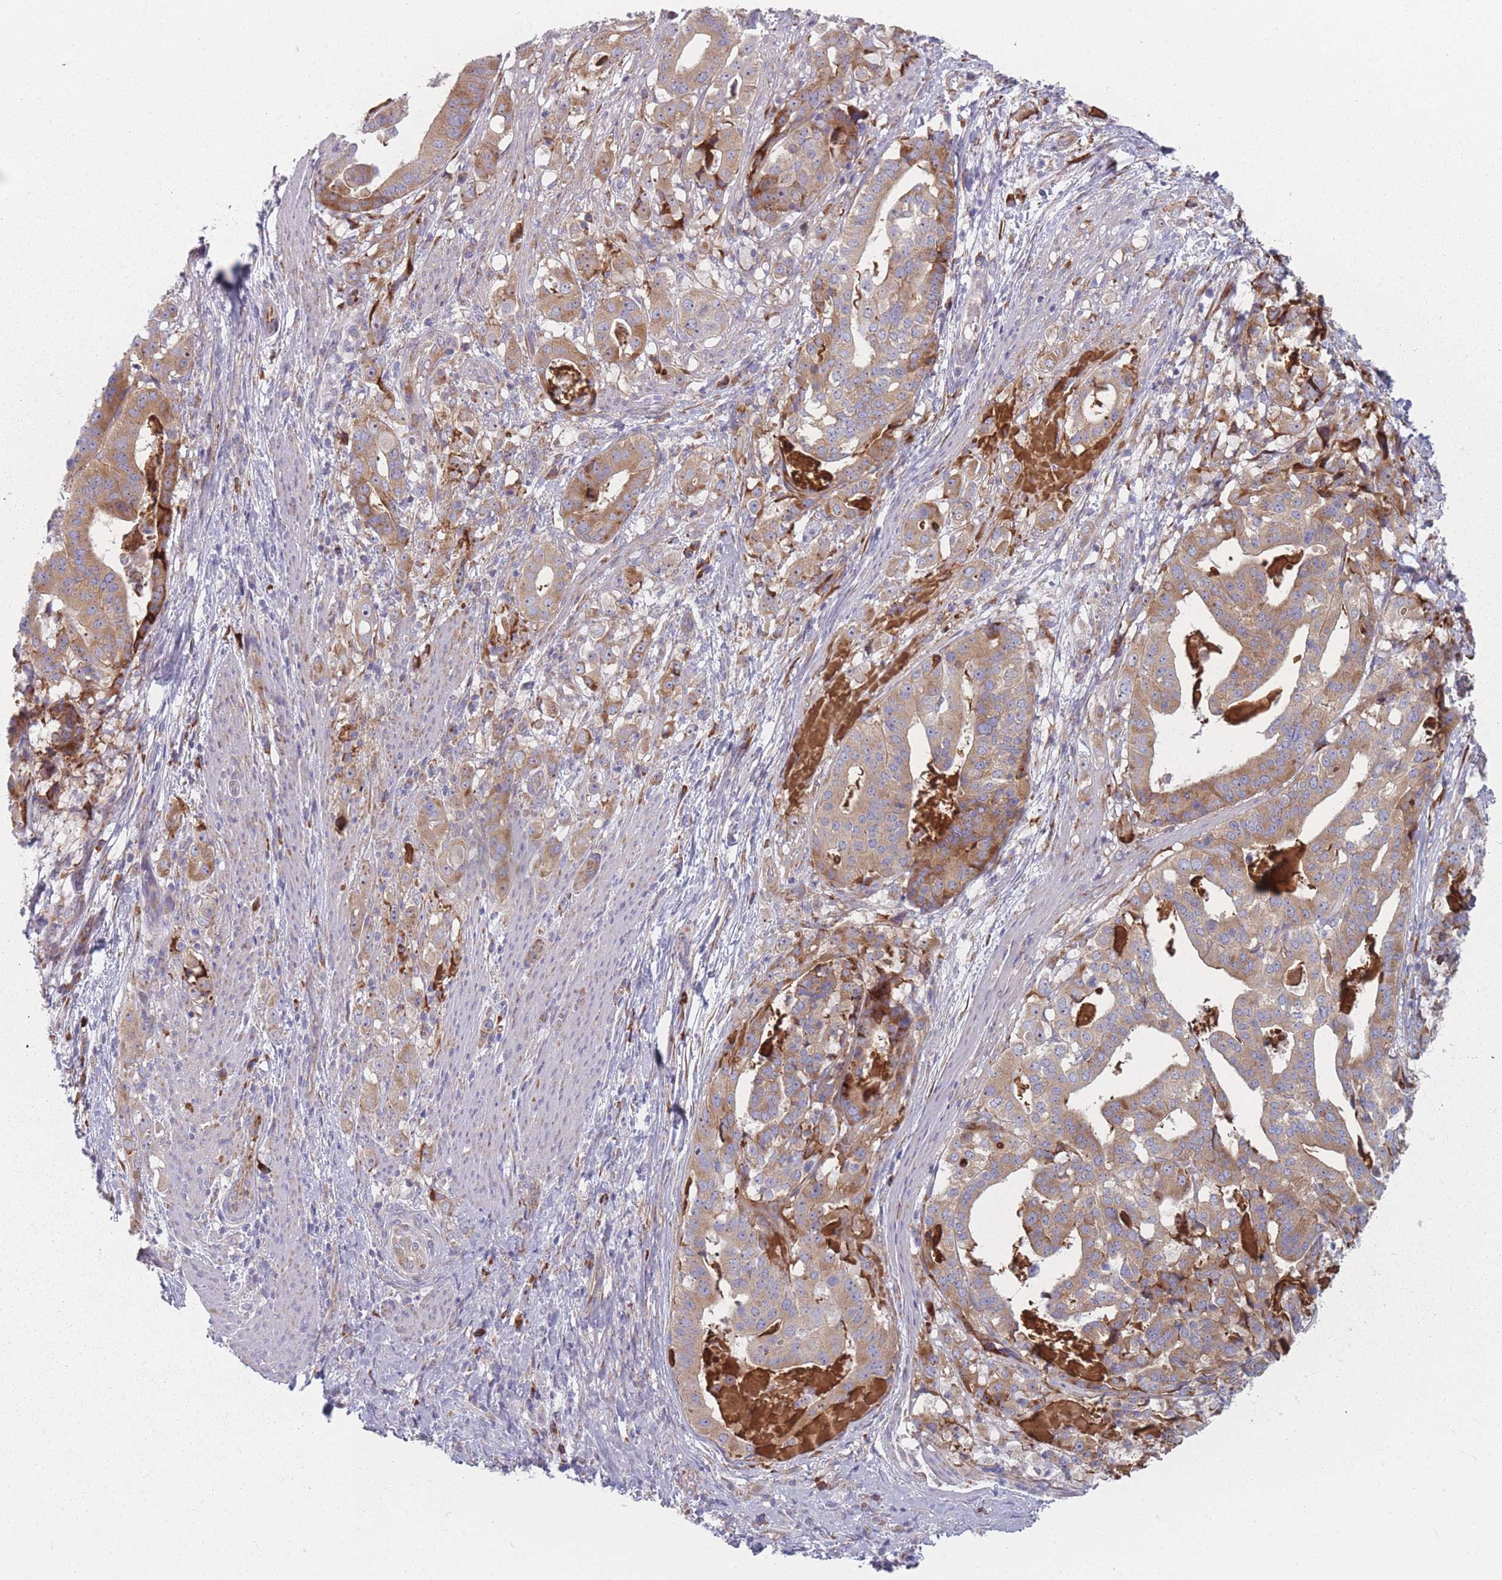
{"staining": {"intensity": "moderate", "quantity": ">75%", "location": "cytoplasmic/membranous"}, "tissue": "stomach cancer", "cell_type": "Tumor cells", "image_type": "cancer", "snomed": [{"axis": "morphology", "description": "Adenocarcinoma, NOS"}, {"axis": "topography", "description": "Stomach"}], "caption": "An IHC micrograph of tumor tissue is shown. Protein staining in brown labels moderate cytoplasmic/membranous positivity in stomach adenocarcinoma within tumor cells. The staining was performed using DAB, with brown indicating positive protein expression. Nuclei are stained blue with hematoxylin.", "gene": "CACNG5", "patient": {"sex": "male", "age": 48}}